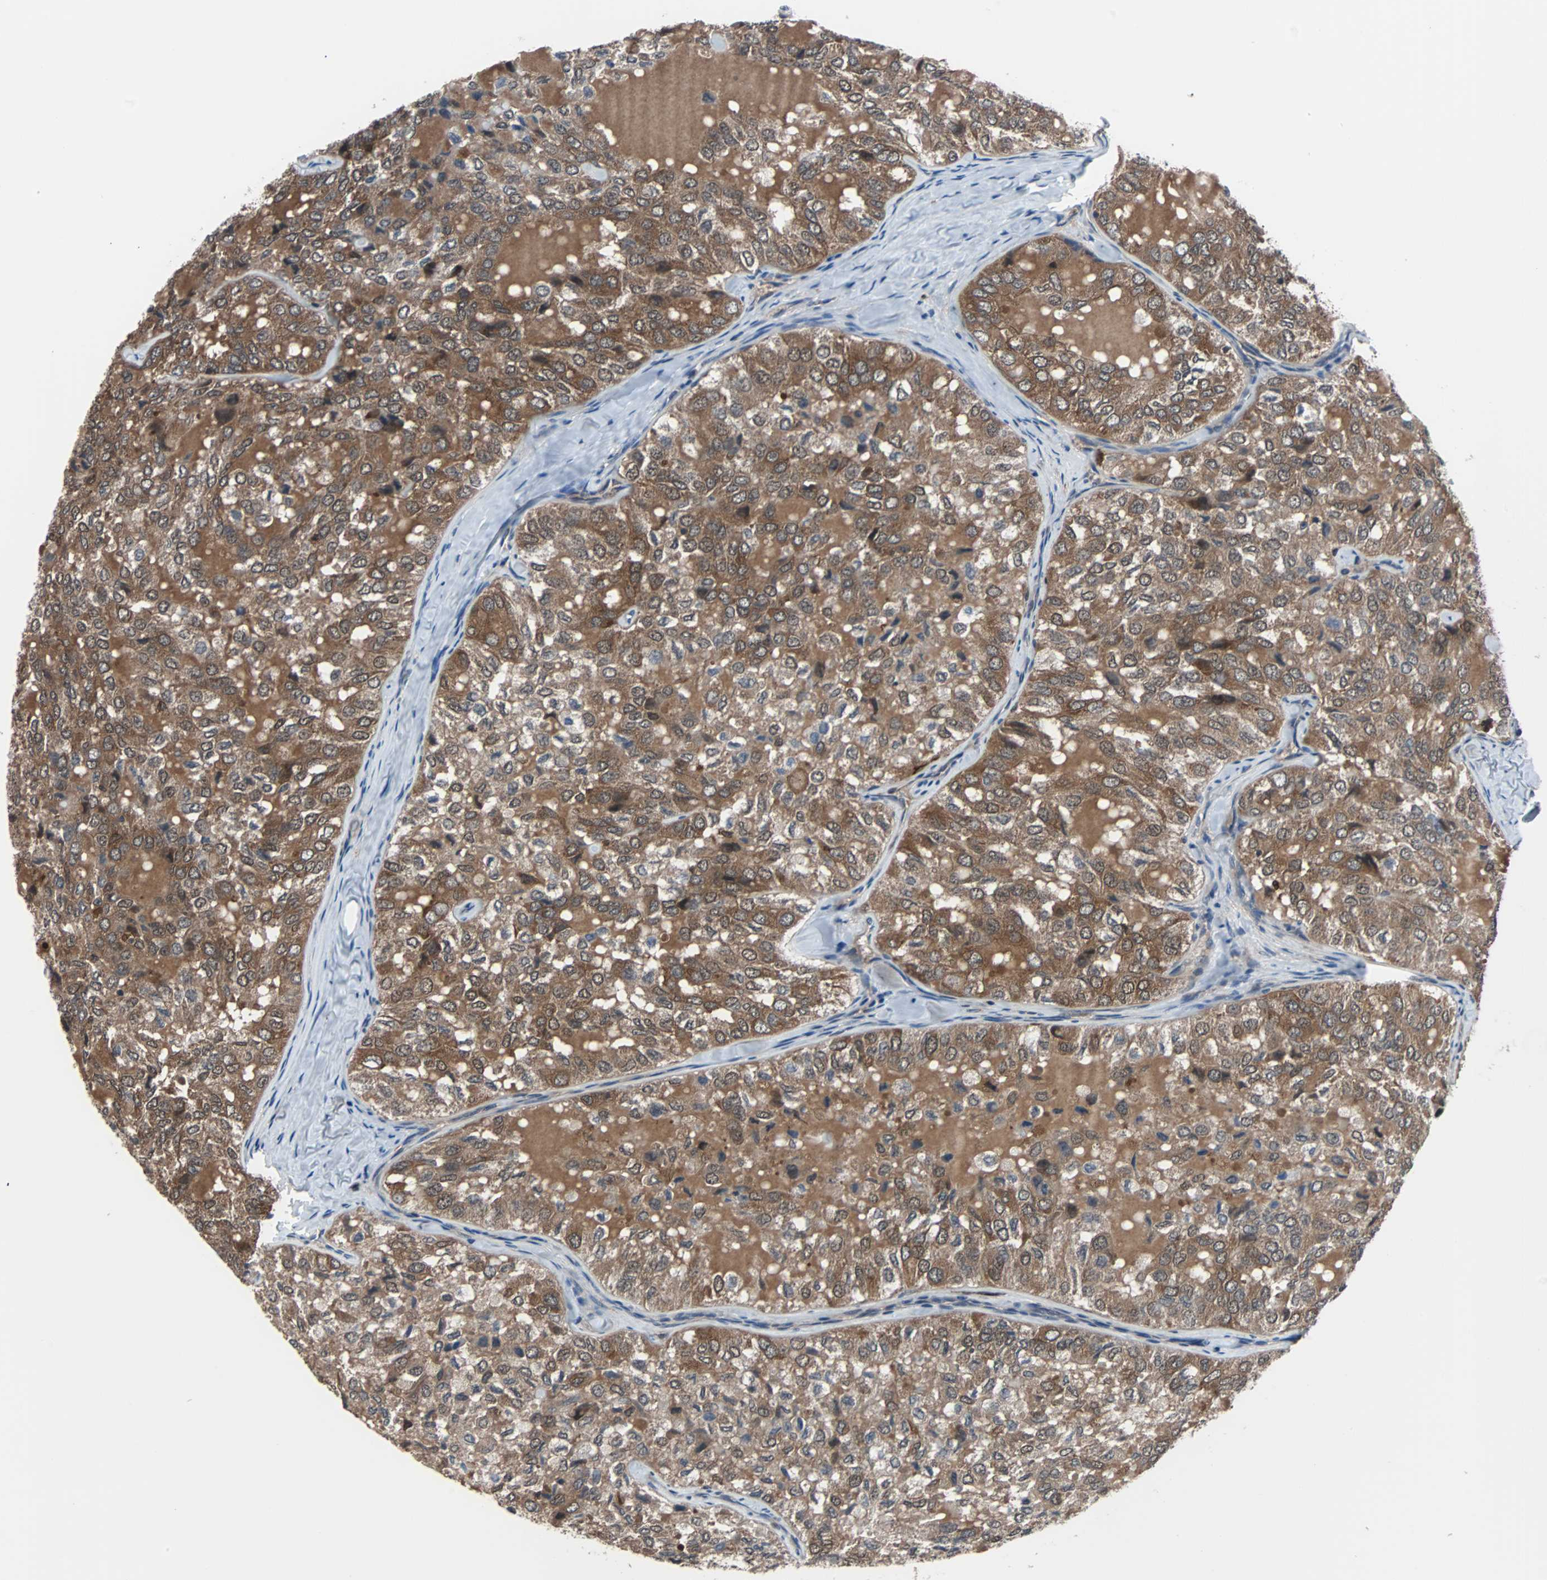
{"staining": {"intensity": "moderate", "quantity": ">75%", "location": "cytoplasmic/membranous"}, "tissue": "thyroid cancer", "cell_type": "Tumor cells", "image_type": "cancer", "snomed": [{"axis": "morphology", "description": "Follicular adenoma carcinoma, NOS"}, {"axis": "topography", "description": "Thyroid gland"}], "caption": "Human follicular adenoma carcinoma (thyroid) stained with a brown dye demonstrates moderate cytoplasmic/membranous positive expression in about >75% of tumor cells.", "gene": "PAK1", "patient": {"sex": "male", "age": 75}}